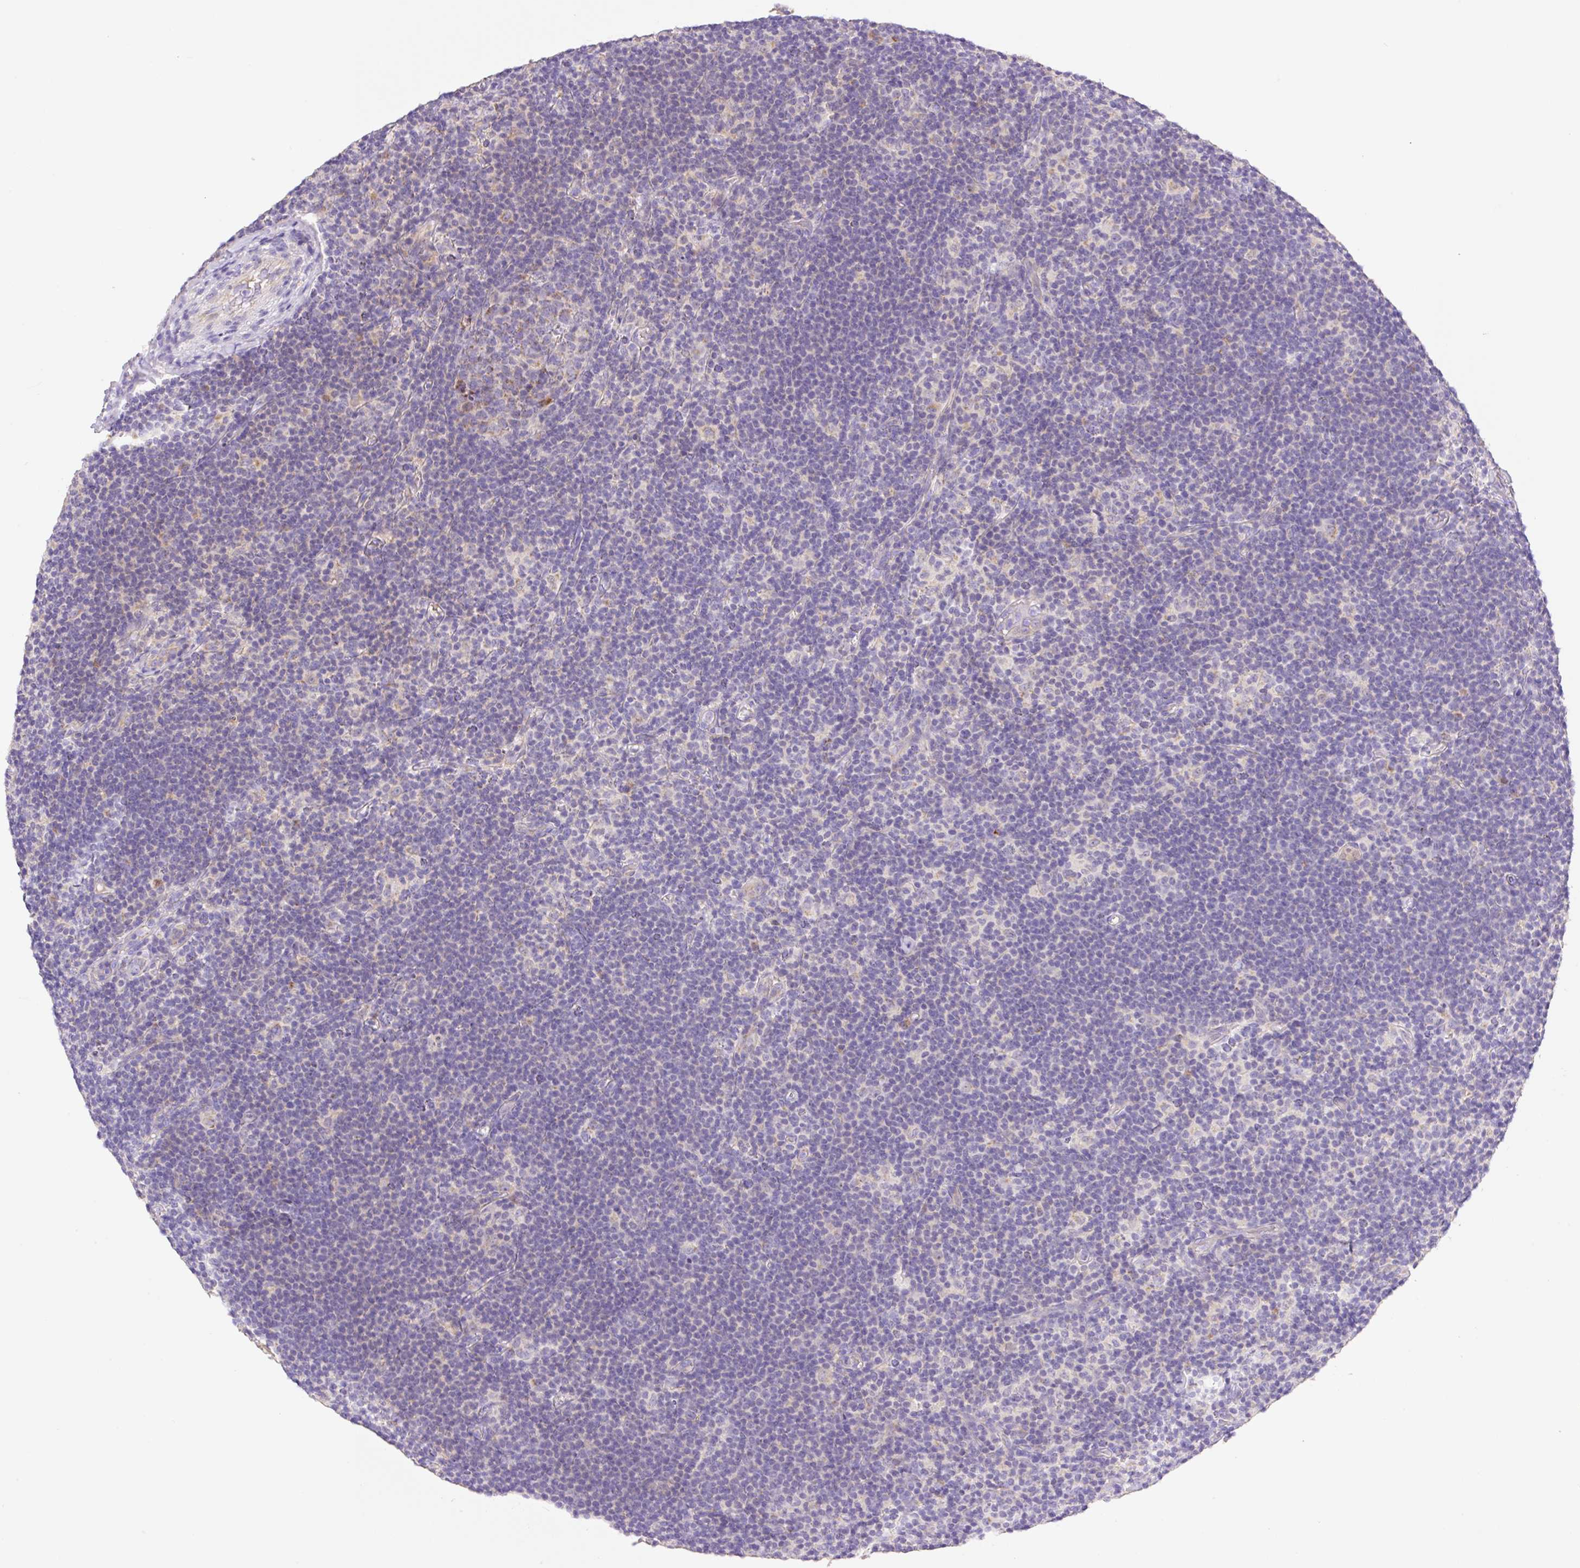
{"staining": {"intensity": "negative", "quantity": "none", "location": "none"}, "tissue": "lymphoma", "cell_type": "Tumor cells", "image_type": "cancer", "snomed": [{"axis": "morphology", "description": "Hodgkin's disease, NOS"}, {"axis": "topography", "description": "Lymph node"}], "caption": "An immunohistochemistry (IHC) photomicrograph of lymphoma is shown. There is no staining in tumor cells of lymphoma.", "gene": "COPZ2", "patient": {"sex": "female", "age": 57}}